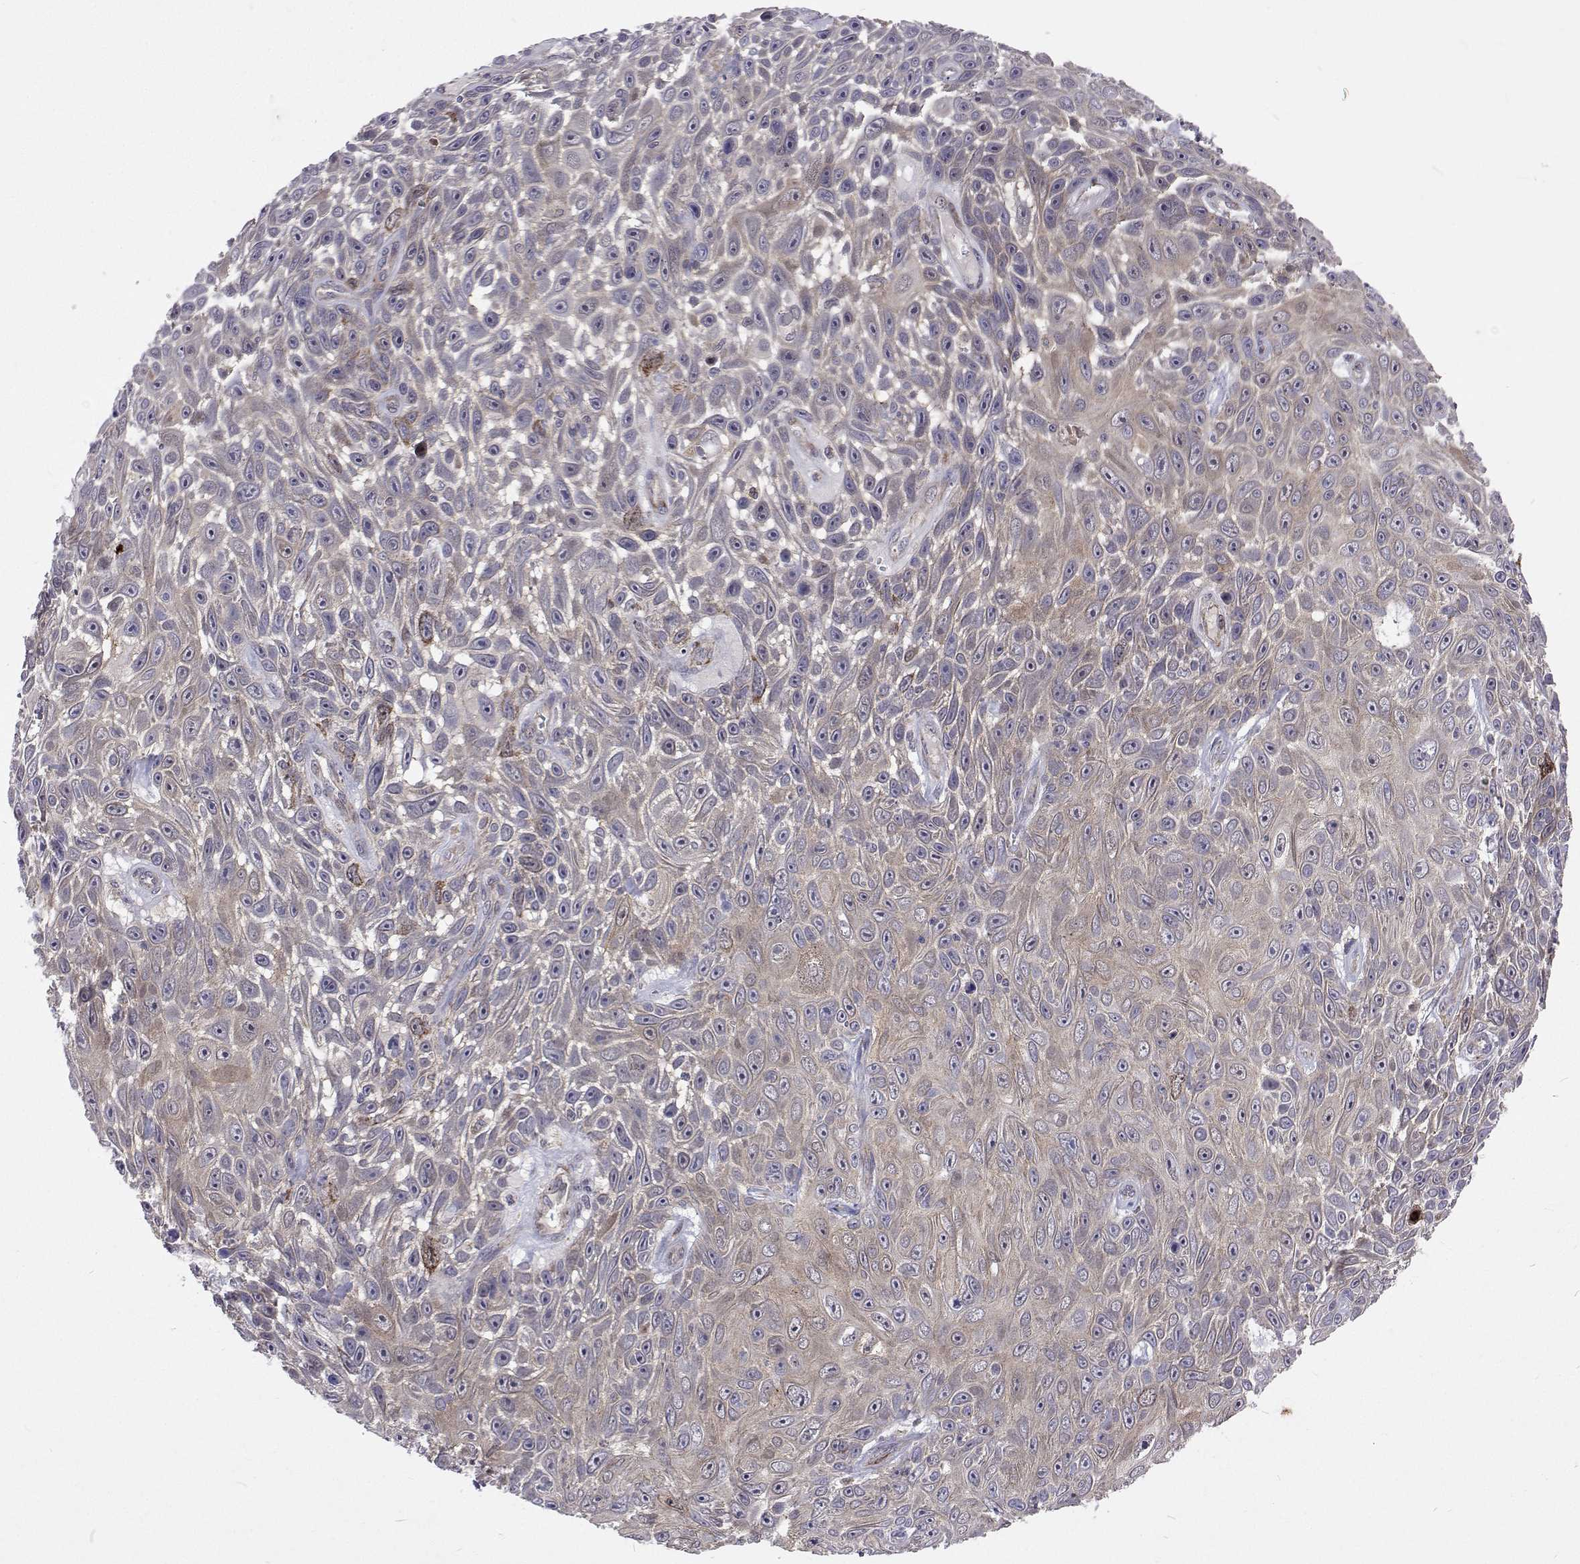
{"staining": {"intensity": "weak", "quantity": "<25%", "location": "cytoplasmic/membranous"}, "tissue": "skin cancer", "cell_type": "Tumor cells", "image_type": "cancer", "snomed": [{"axis": "morphology", "description": "Squamous cell carcinoma, NOS"}, {"axis": "topography", "description": "Skin"}], "caption": "Immunohistochemical staining of squamous cell carcinoma (skin) reveals no significant positivity in tumor cells.", "gene": "DHTKD1", "patient": {"sex": "male", "age": 82}}